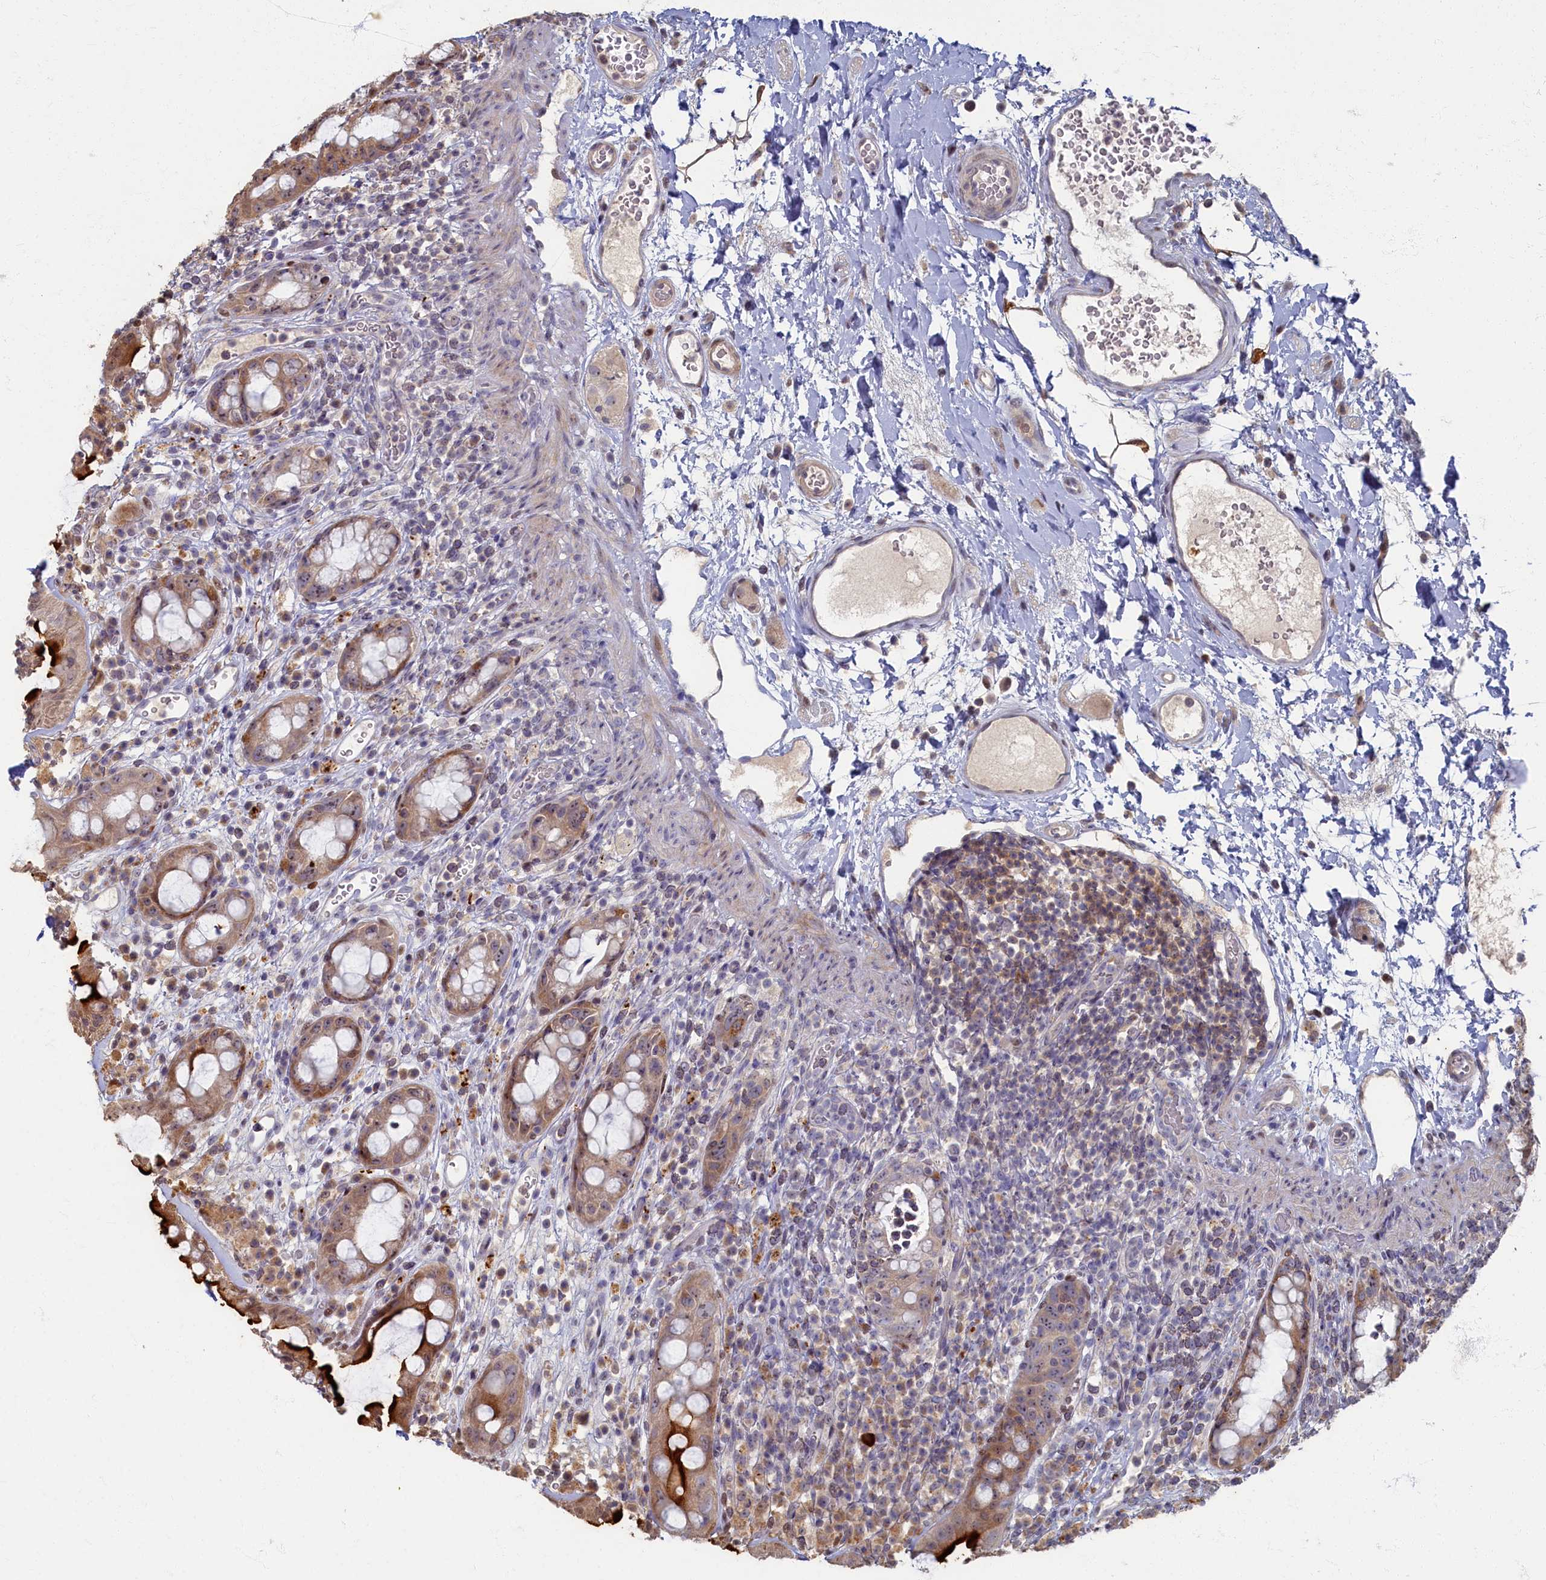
{"staining": {"intensity": "moderate", "quantity": ">75%", "location": "cytoplasmic/membranous,nuclear"}, "tissue": "rectum", "cell_type": "Glandular cells", "image_type": "normal", "snomed": [{"axis": "morphology", "description": "Normal tissue, NOS"}, {"axis": "topography", "description": "Rectum"}], "caption": "Immunohistochemistry (IHC) (DAB) staining of unremarkable human rectum demonstrates moderate cytoplasmic/membranous,nuclear protein positivity in approximately >75% of glandular cells. (DAB IHC, brown staining for protein, blue staining for nuclei).", "gene": "HUNK", "patient": {"sex": "female", "age": 57}}